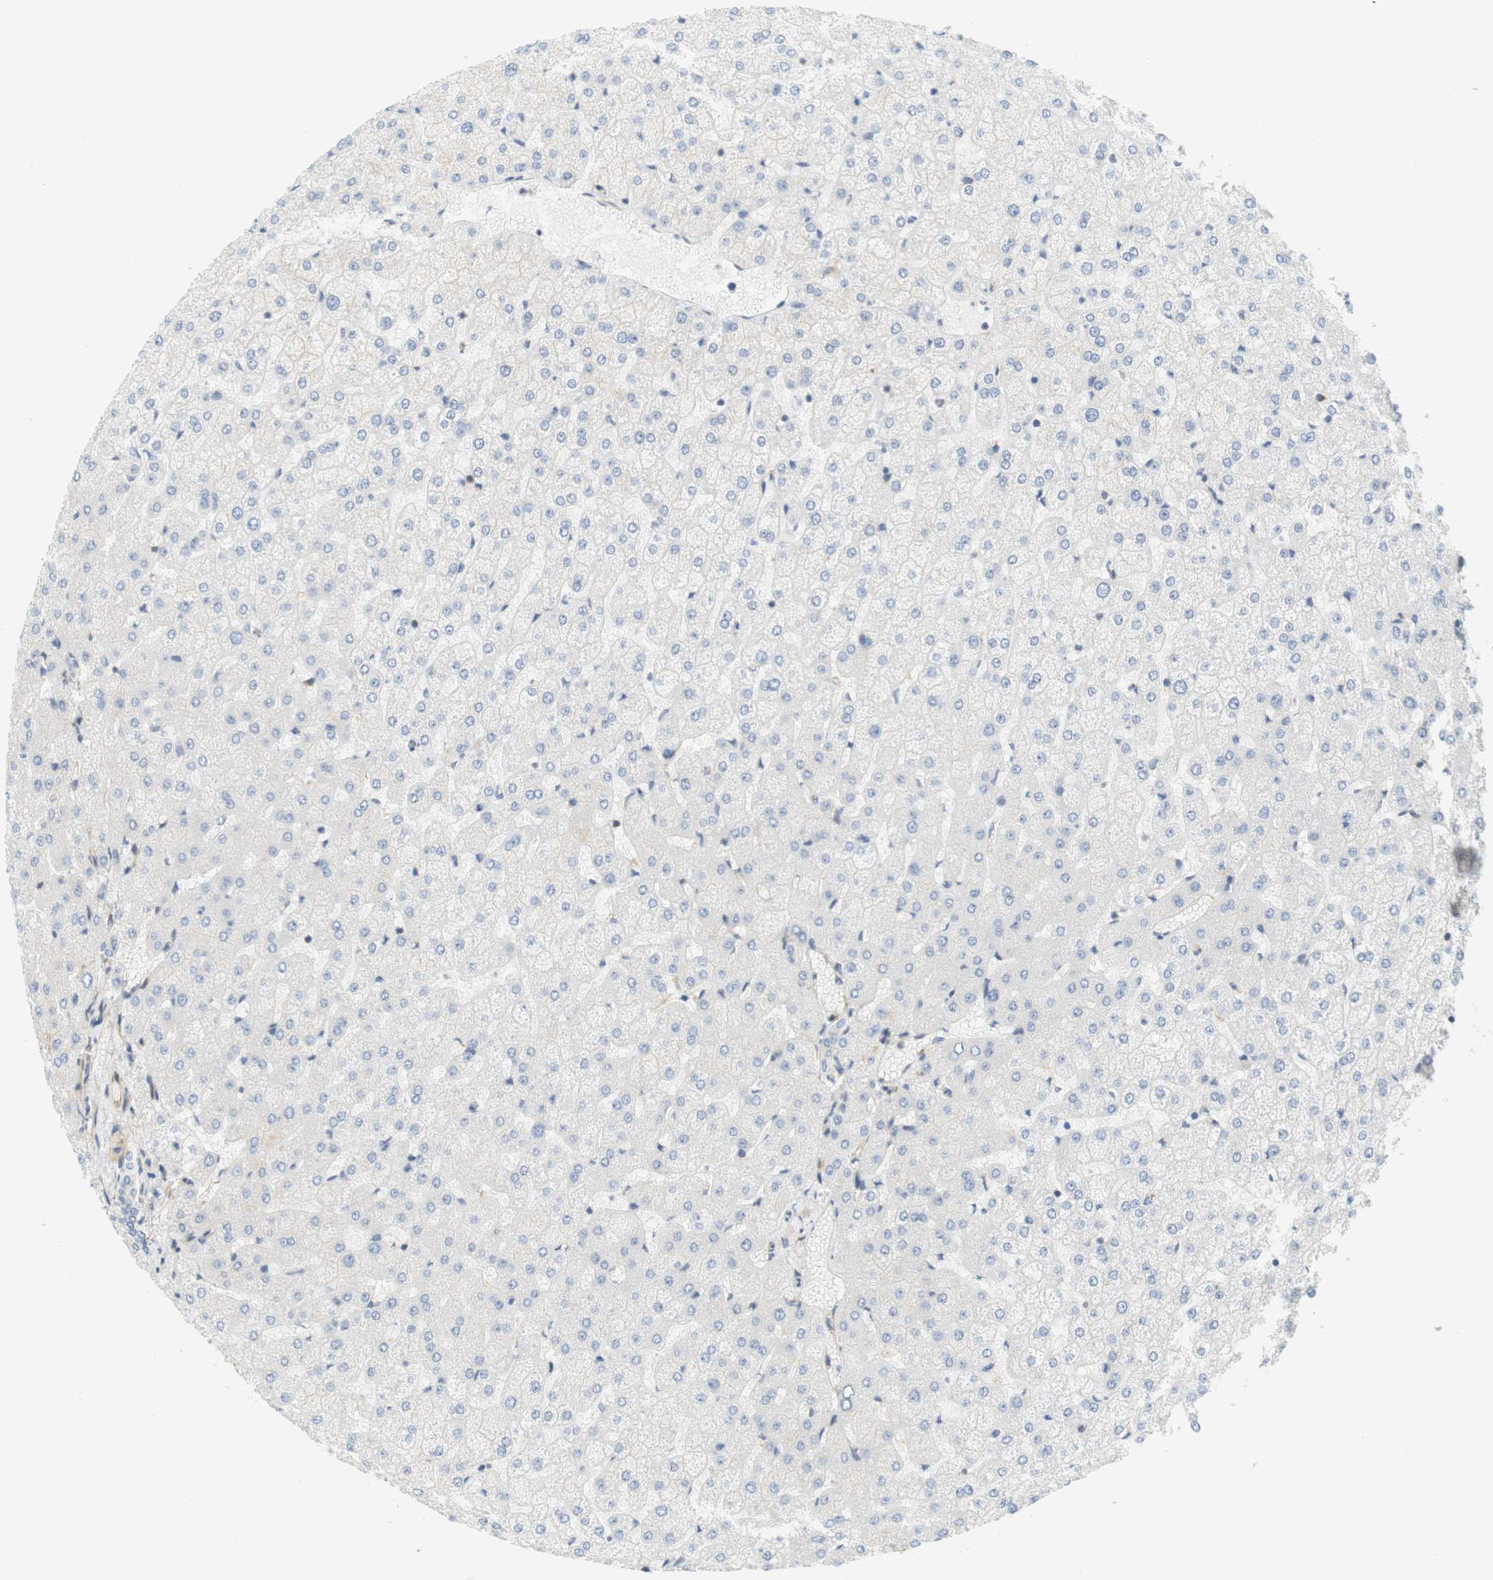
{"staining": {"intensity": "negative", "quantity": "none", "location": "none"}, "tissue": "liver", "cell_type": "Cholangiocytes", "image_type": "normal", "snomed": [{"axis": "morphology", "description": "Normal tissue, NOS"}, {"axis": "topography", "description": "Liver"}], "caption": "Benign liver was stained to show a protein in brown. There is no significant expression in cholangiocytes. The staining is performed using DAB (3,3'-diaminobenzidine) brown chromogen with nuclei counter-stained in using hematoxylin.", "gene": "CYTH3", "patient": {"sex": "female", "age": 32}}